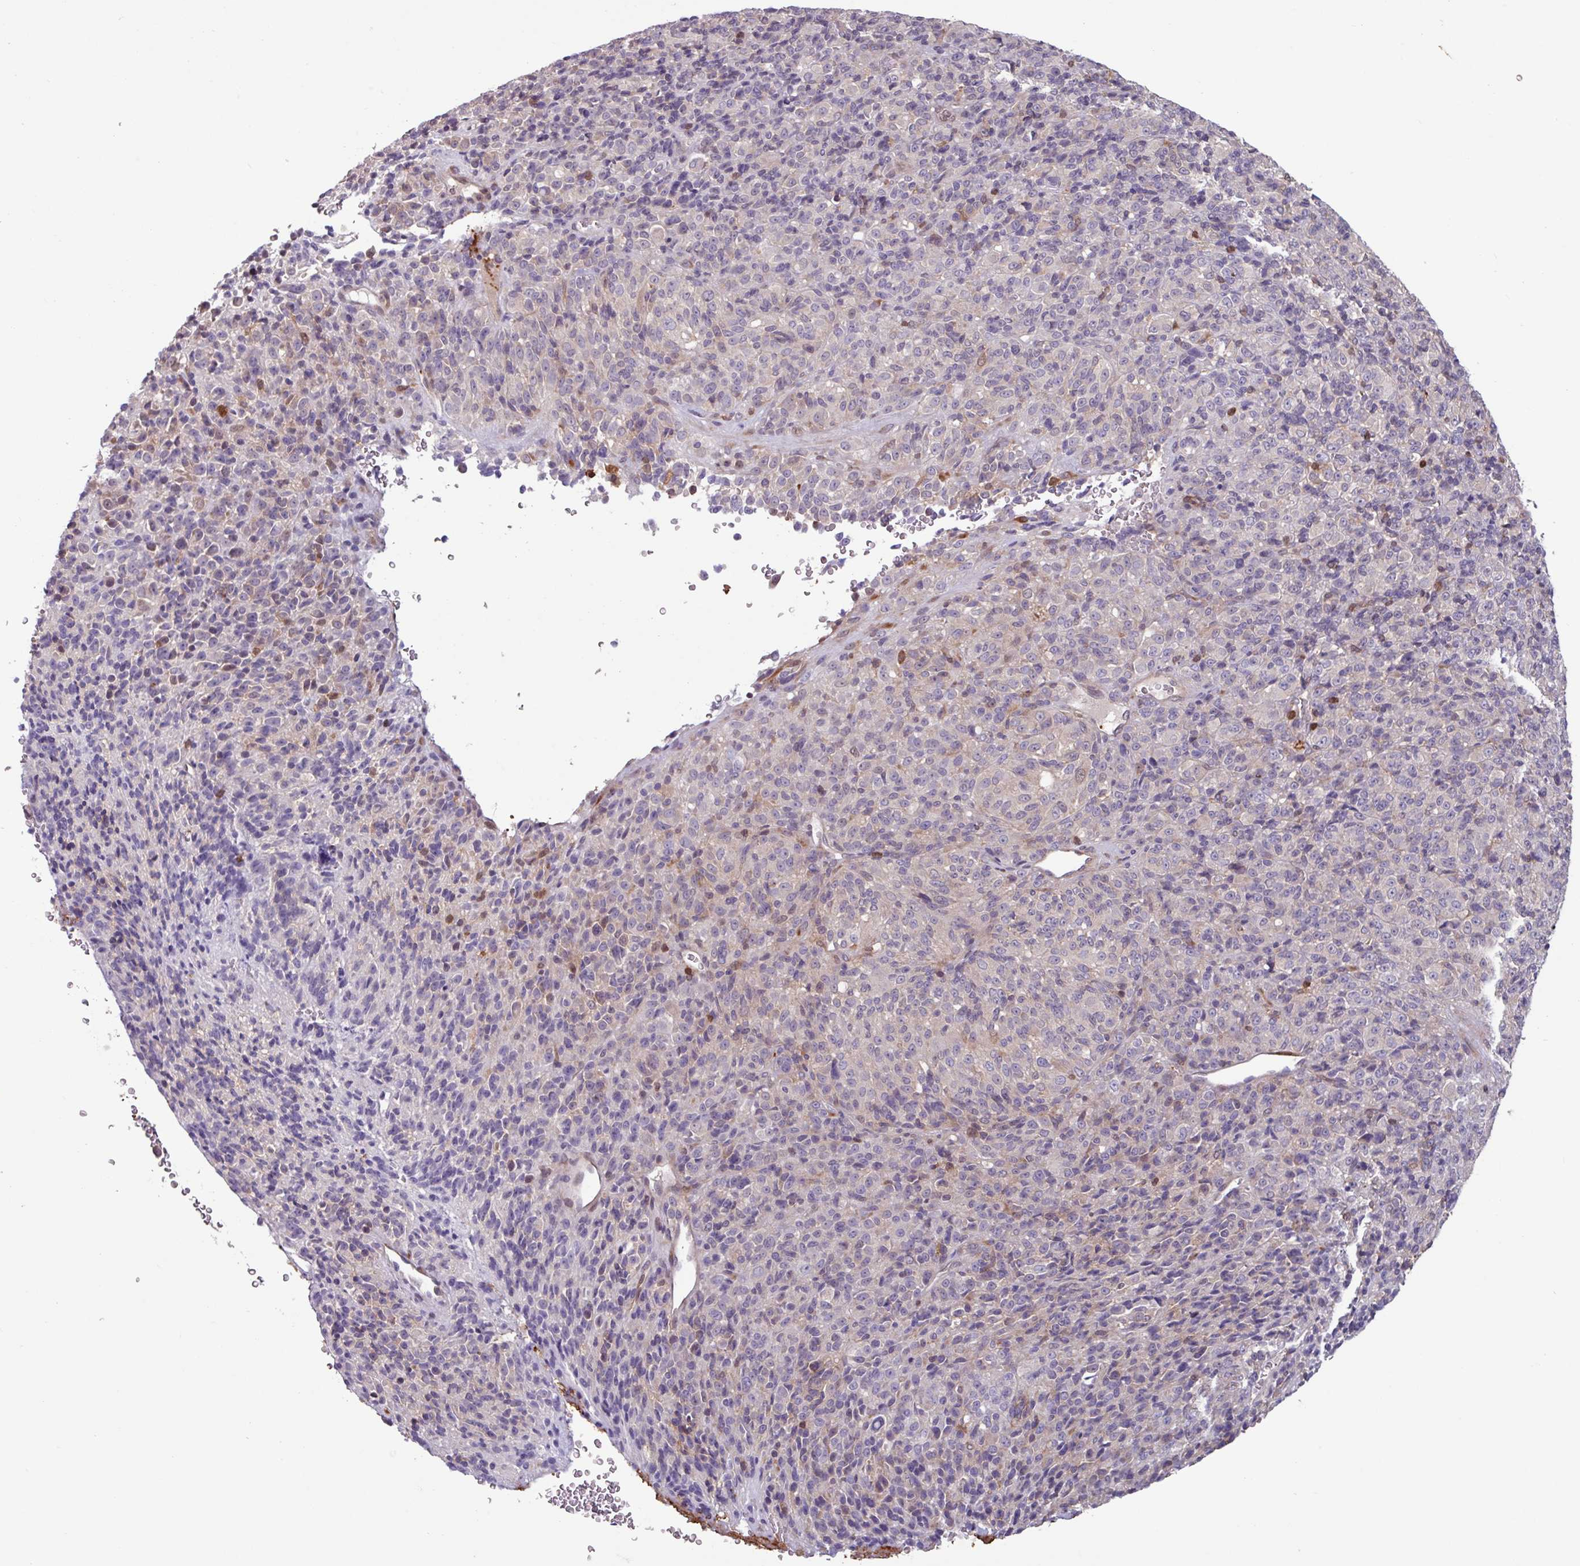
{"staining": {"intensity": "negative", "quantity": "none", "location": "none"}, "tissue": "melanoma", "cell_type": "Tumor cells", "image_type": "cancer", "snomed": [{"axis": "morphology", "description": "Malignant melanoma, Metastatic site"}, {"axis": "topography", "description": "Brain"}], "caption": "A high-resolution histopathology image shows immunohistochemistry (IHC) staining of melanoma, which exhibits no significant expression in tumor cells. (DAB (3,3'-diaminobenzidine) immunohistochemistry (IHC) with hematoxylin counter stain).", "gene": "SEC61G", "patient": {"sex": "female", "age": 56}}